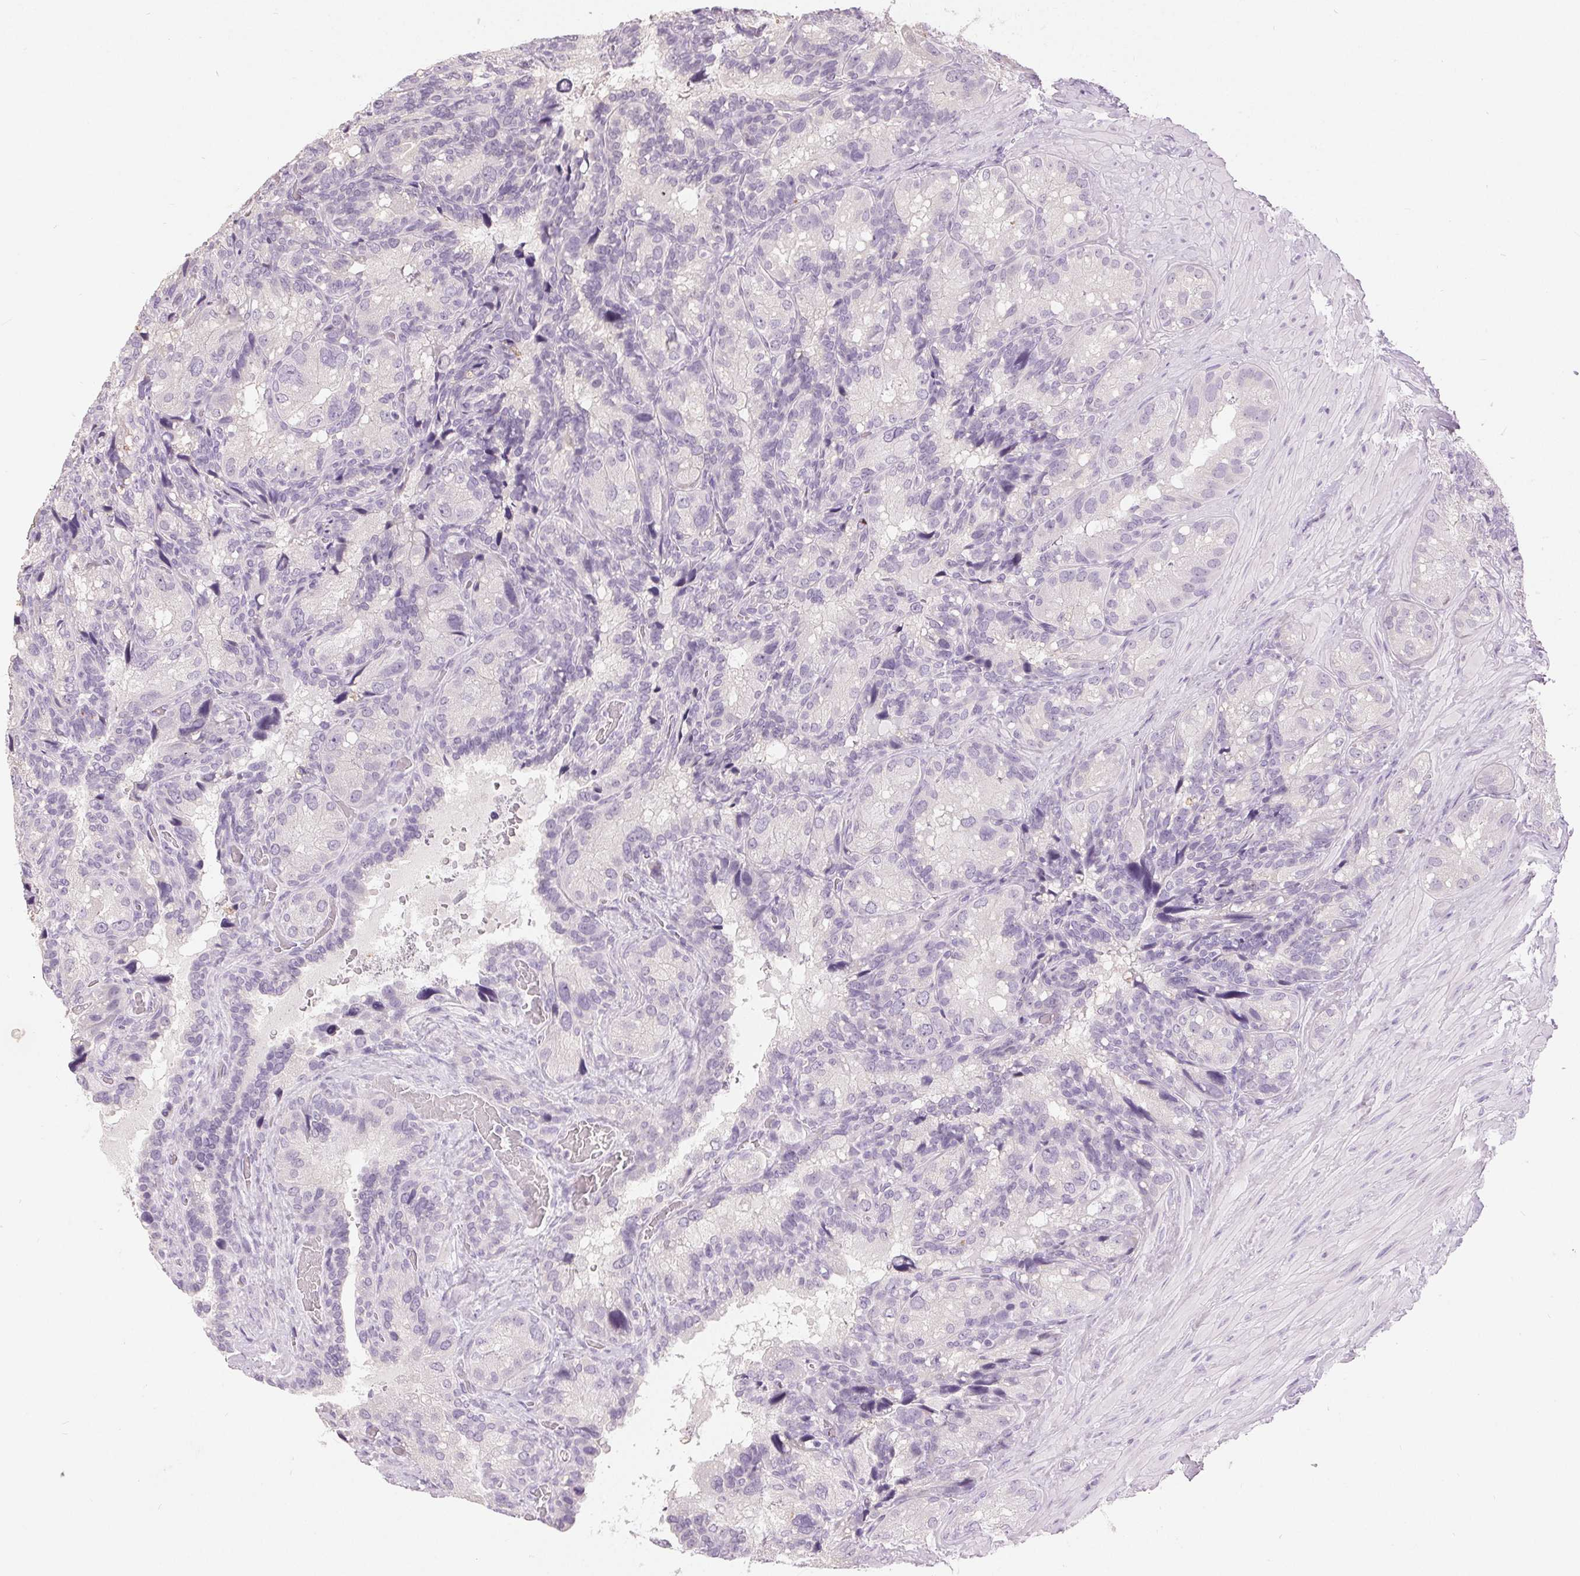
{"staining": {"intensity": "negative", "quantity": "none", "location": "none"}, "tissue": "seminal vesicle", "cell_type": "Glandular cells", "image_type": "normal", "snomed": [{"axis": "morphology", "description": "Normal tissue, NOS"}, {"axis": "topography", "description": "Seminal veicle"}], "caption": "DAB immunohistochemical staining of normal human seminal vesicle exhibits no significant expression in glandular cells.", "gene": "DSG3", "patient": {"sex": "male", "age": 60}}